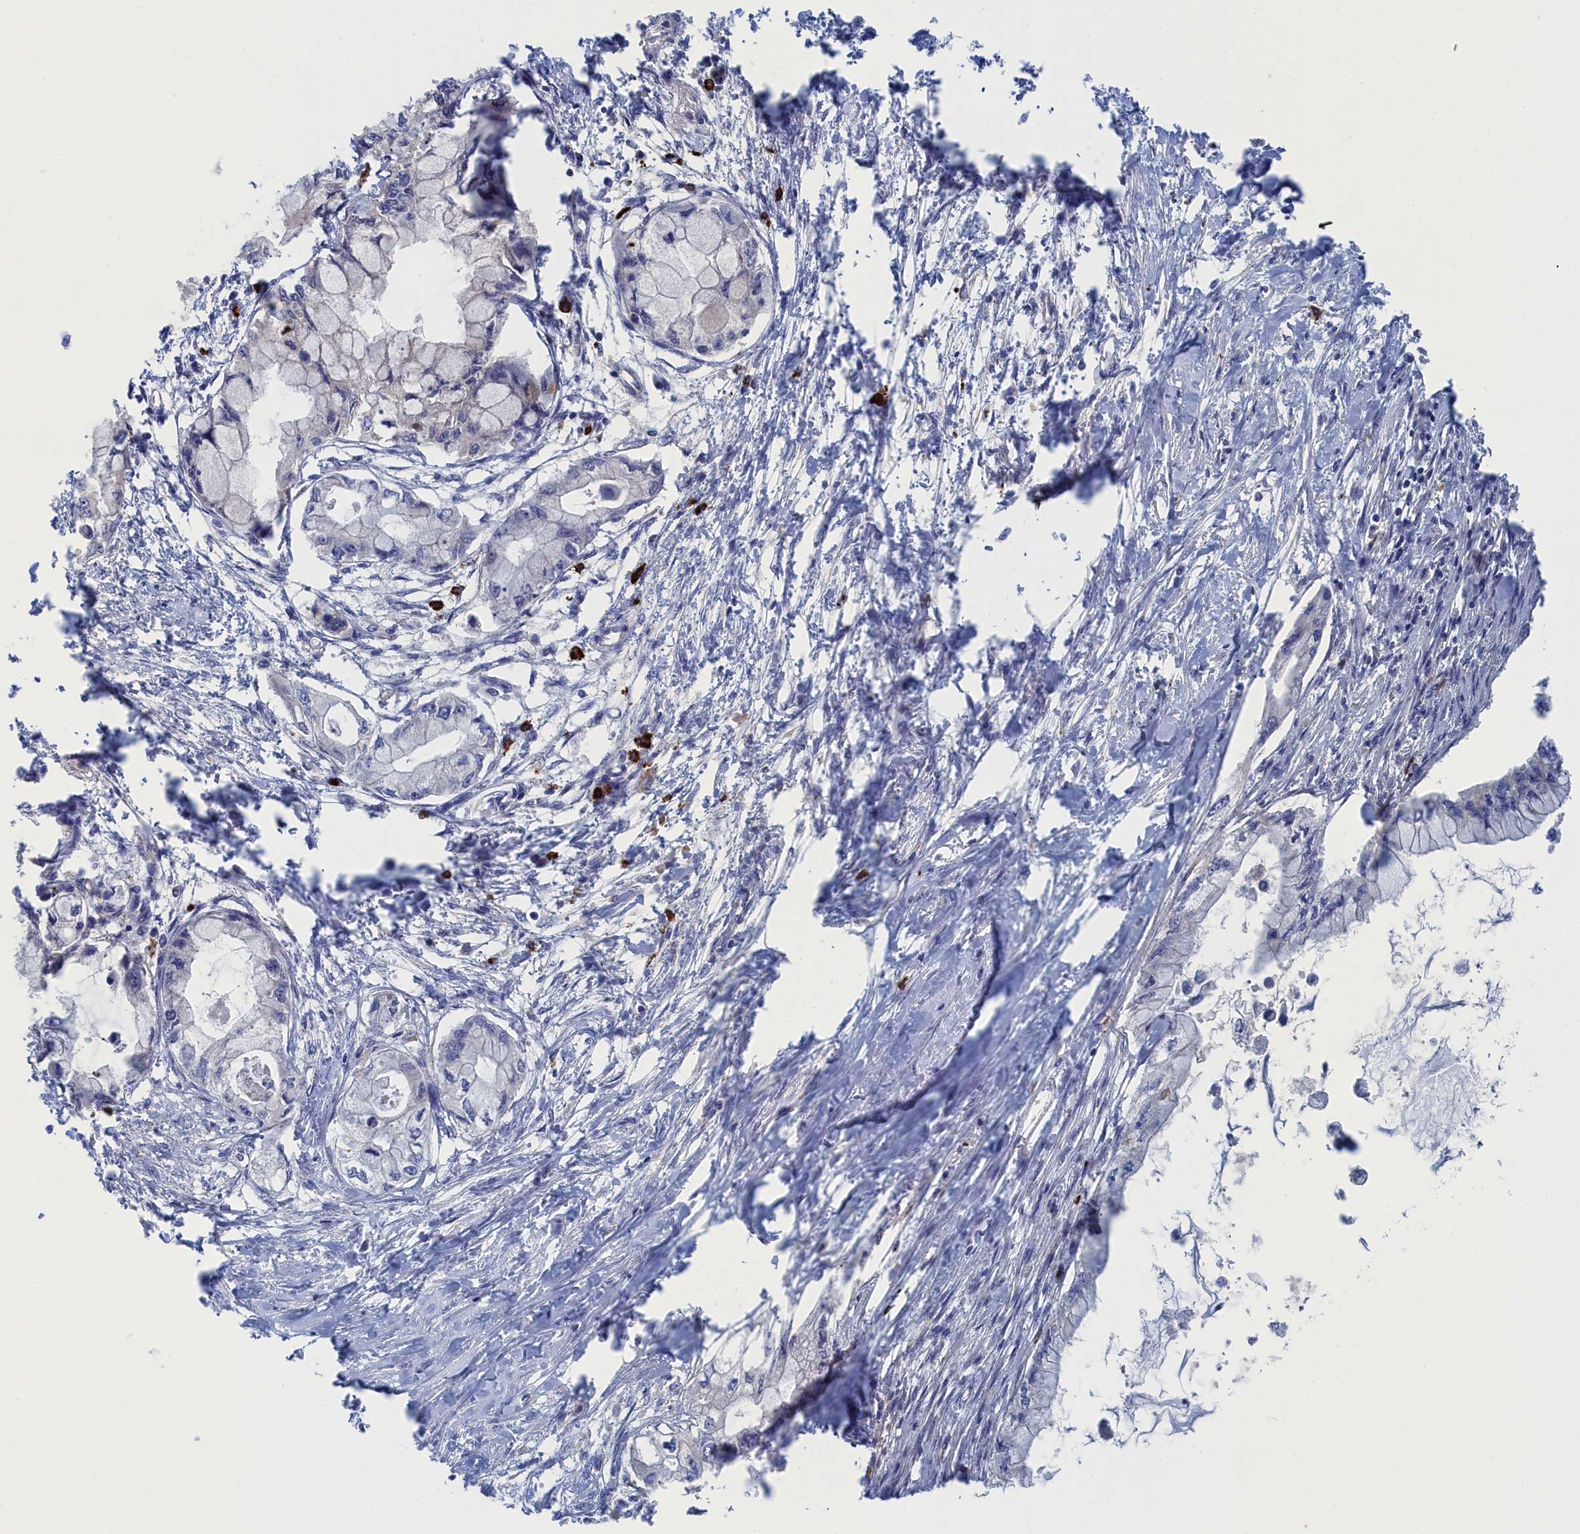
{"staining": {"intensity": "negative", "quantity": "none", "location": "none"}, "tissue": "pancreatic cancer", "cell_type": "Tumor cells", "image_type": "cancer", "snomed": [{"axis": "morphology", "description": "Adenocarcinoma, NOS"}, {"axis": "topography", "description": "Pancreas"}], "caption": "Pancreatic adenocarcinoma was stained to show a protein in brown. There is no significant positivity in tumor cells. (DAB immunohistochemistry (IHC) visualized using brightfield microscopy, high magnification).", "gene": "FILIP1L", "patient": {"sex": "male", "age": 48}}